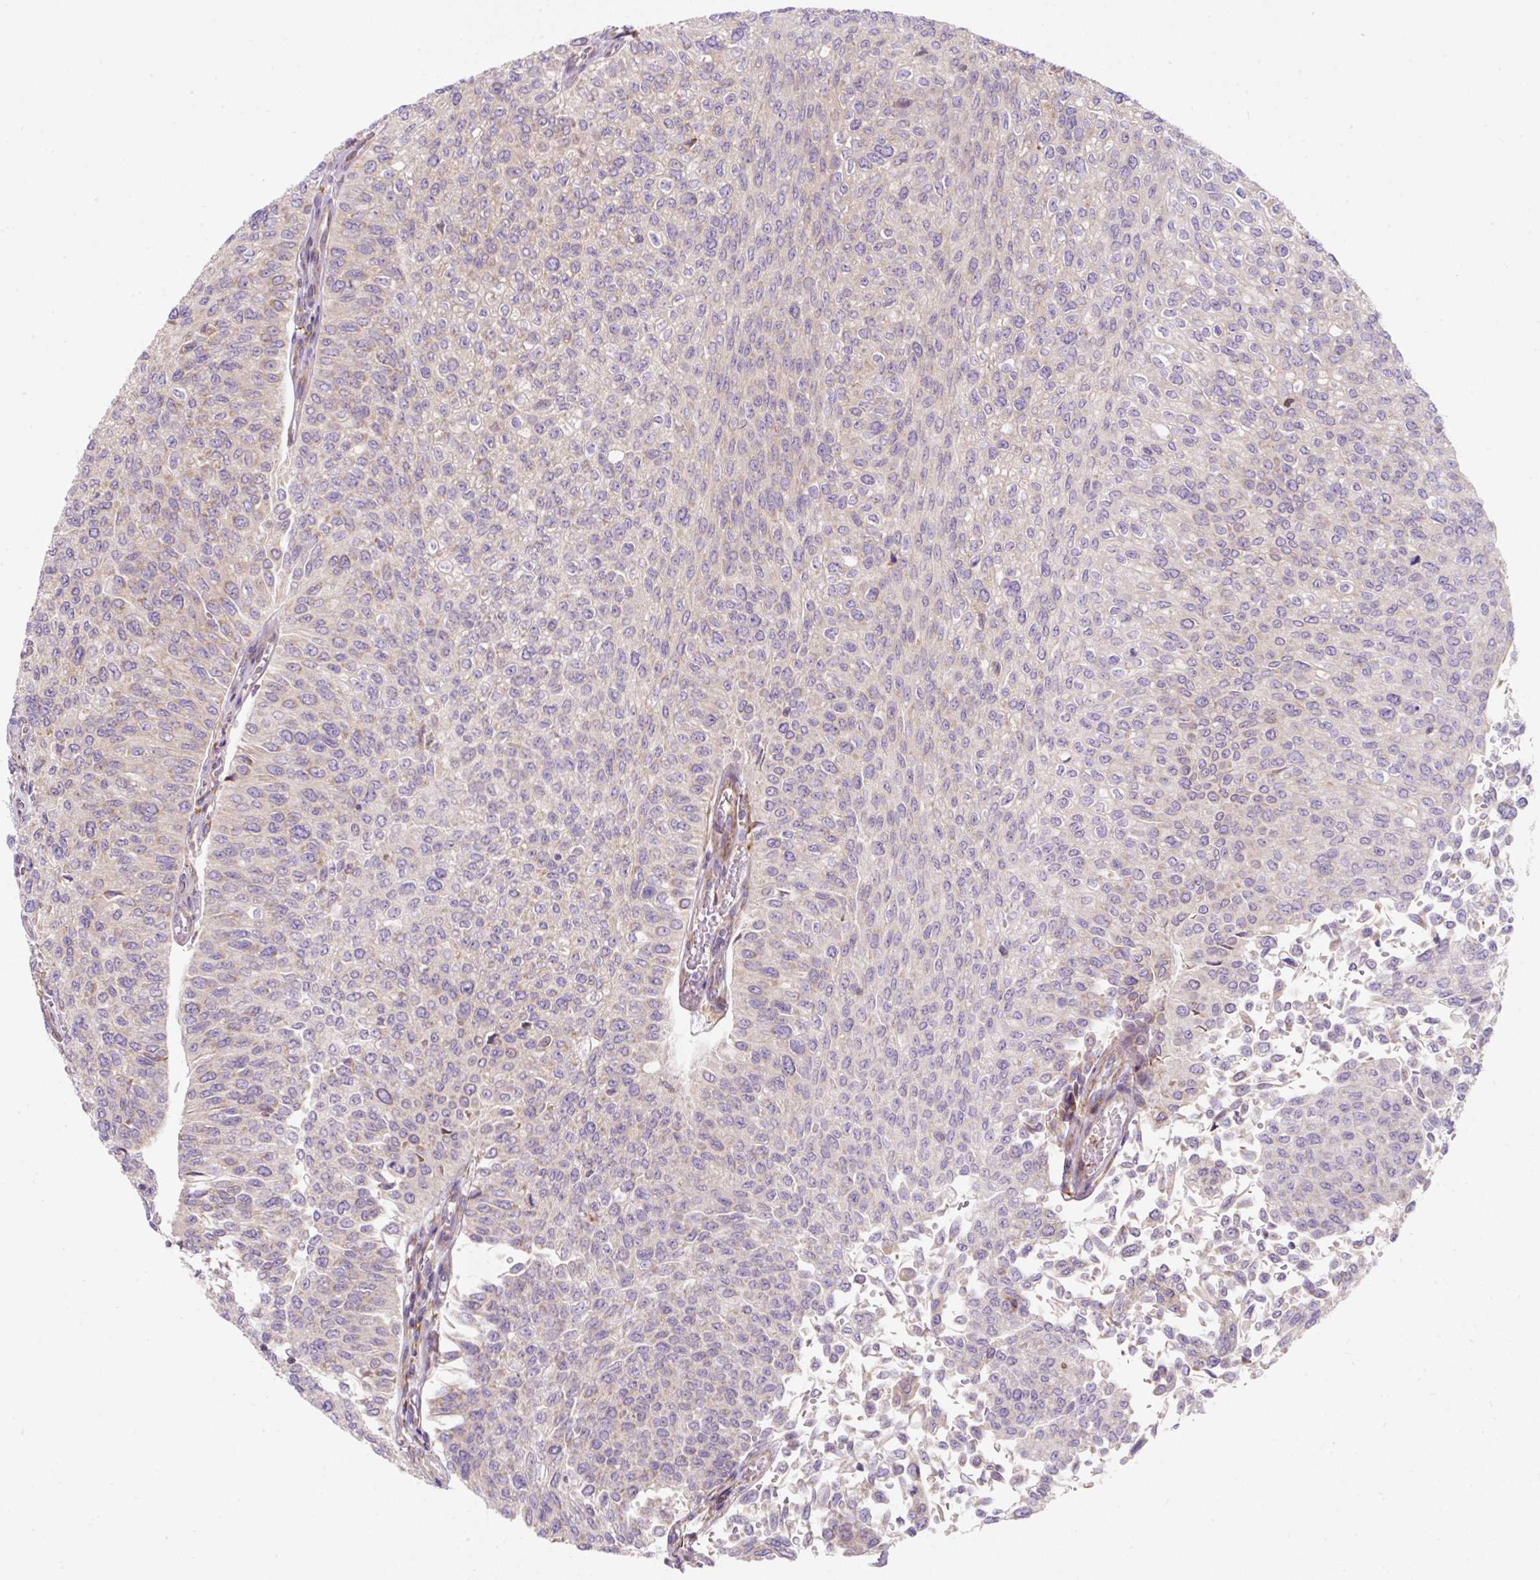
{"staining": {"intensity": "negative", "quantity": "none", "location": "none"}, "tissue": "urothelial cancer", "cell_type": "Tumor cells", "image_type": "cancer", "snomed": [{"axis": "morphology", "description": "Urothelial carcinoma, NOS"}, {"axis": "topography", "description": "Urinary bladder"}], "caption": "This is a photomicrograph of immunohistochemistry (IHC) staining of urothelial cancer, which shows no expression in tumor cells.", "gene": "ERAP2", "patient": {"sex": "male", "age": 59}}